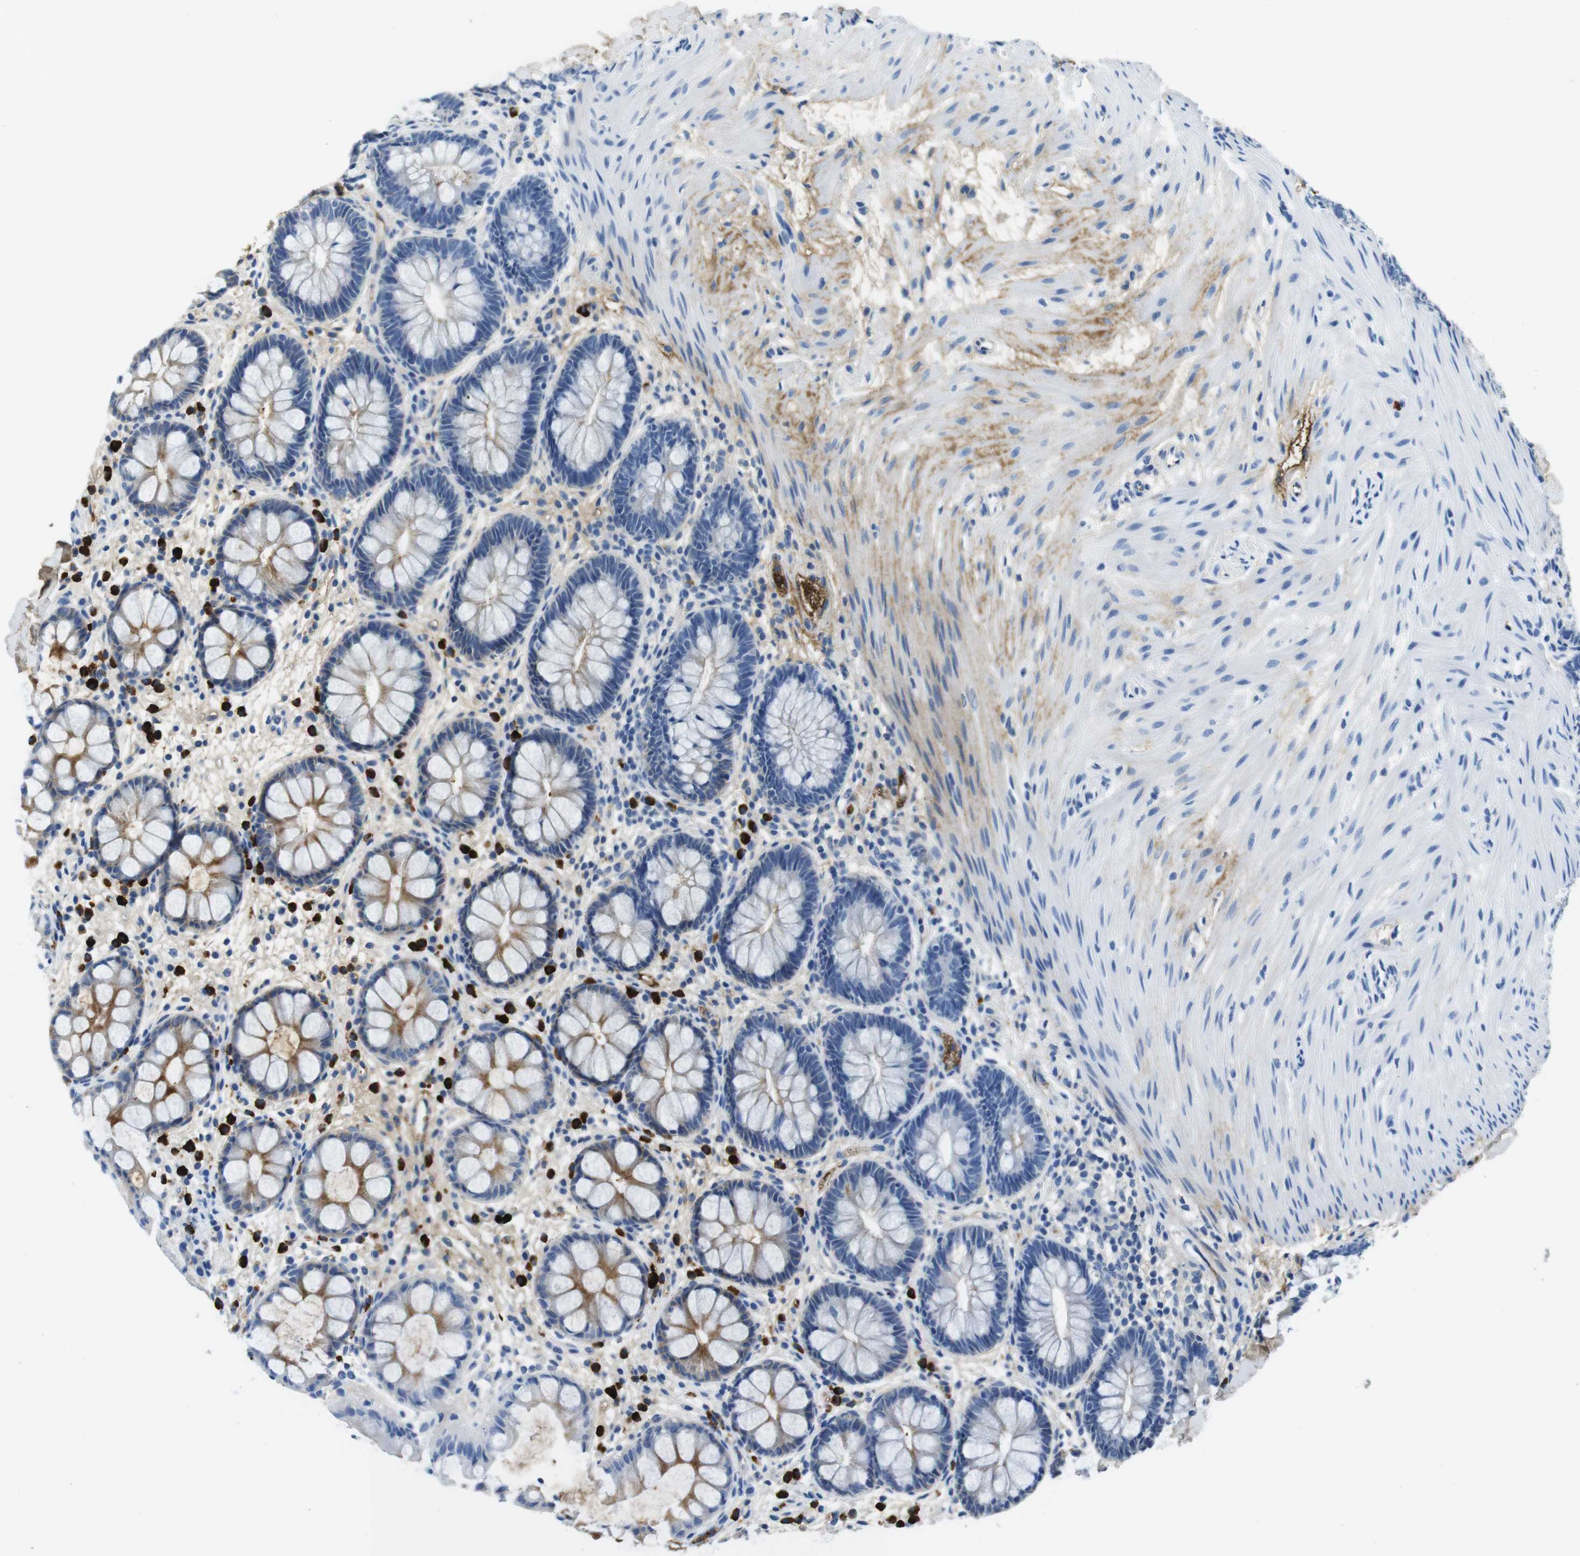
{"staining": {"intensity": "moderate", "quantity": "25%-75%", "location": "cytoplasmic/membranous"}, "tissue": "rectum", "cell_type": "Glandular cells", "image_type": "normal", "snomed": [{"axis": "morphology", "description": "Normal tissue, NOS"}, {"axis": "topography", "description": "Rectum"}], "caption": "Protein analysis of unremarkable rectum exhibits moderate cytoplasmic/membranous expression in about 25%-75% of glandular cells.", "gene": "IGKC", "patient": {"sex": "female", "age": 24}}